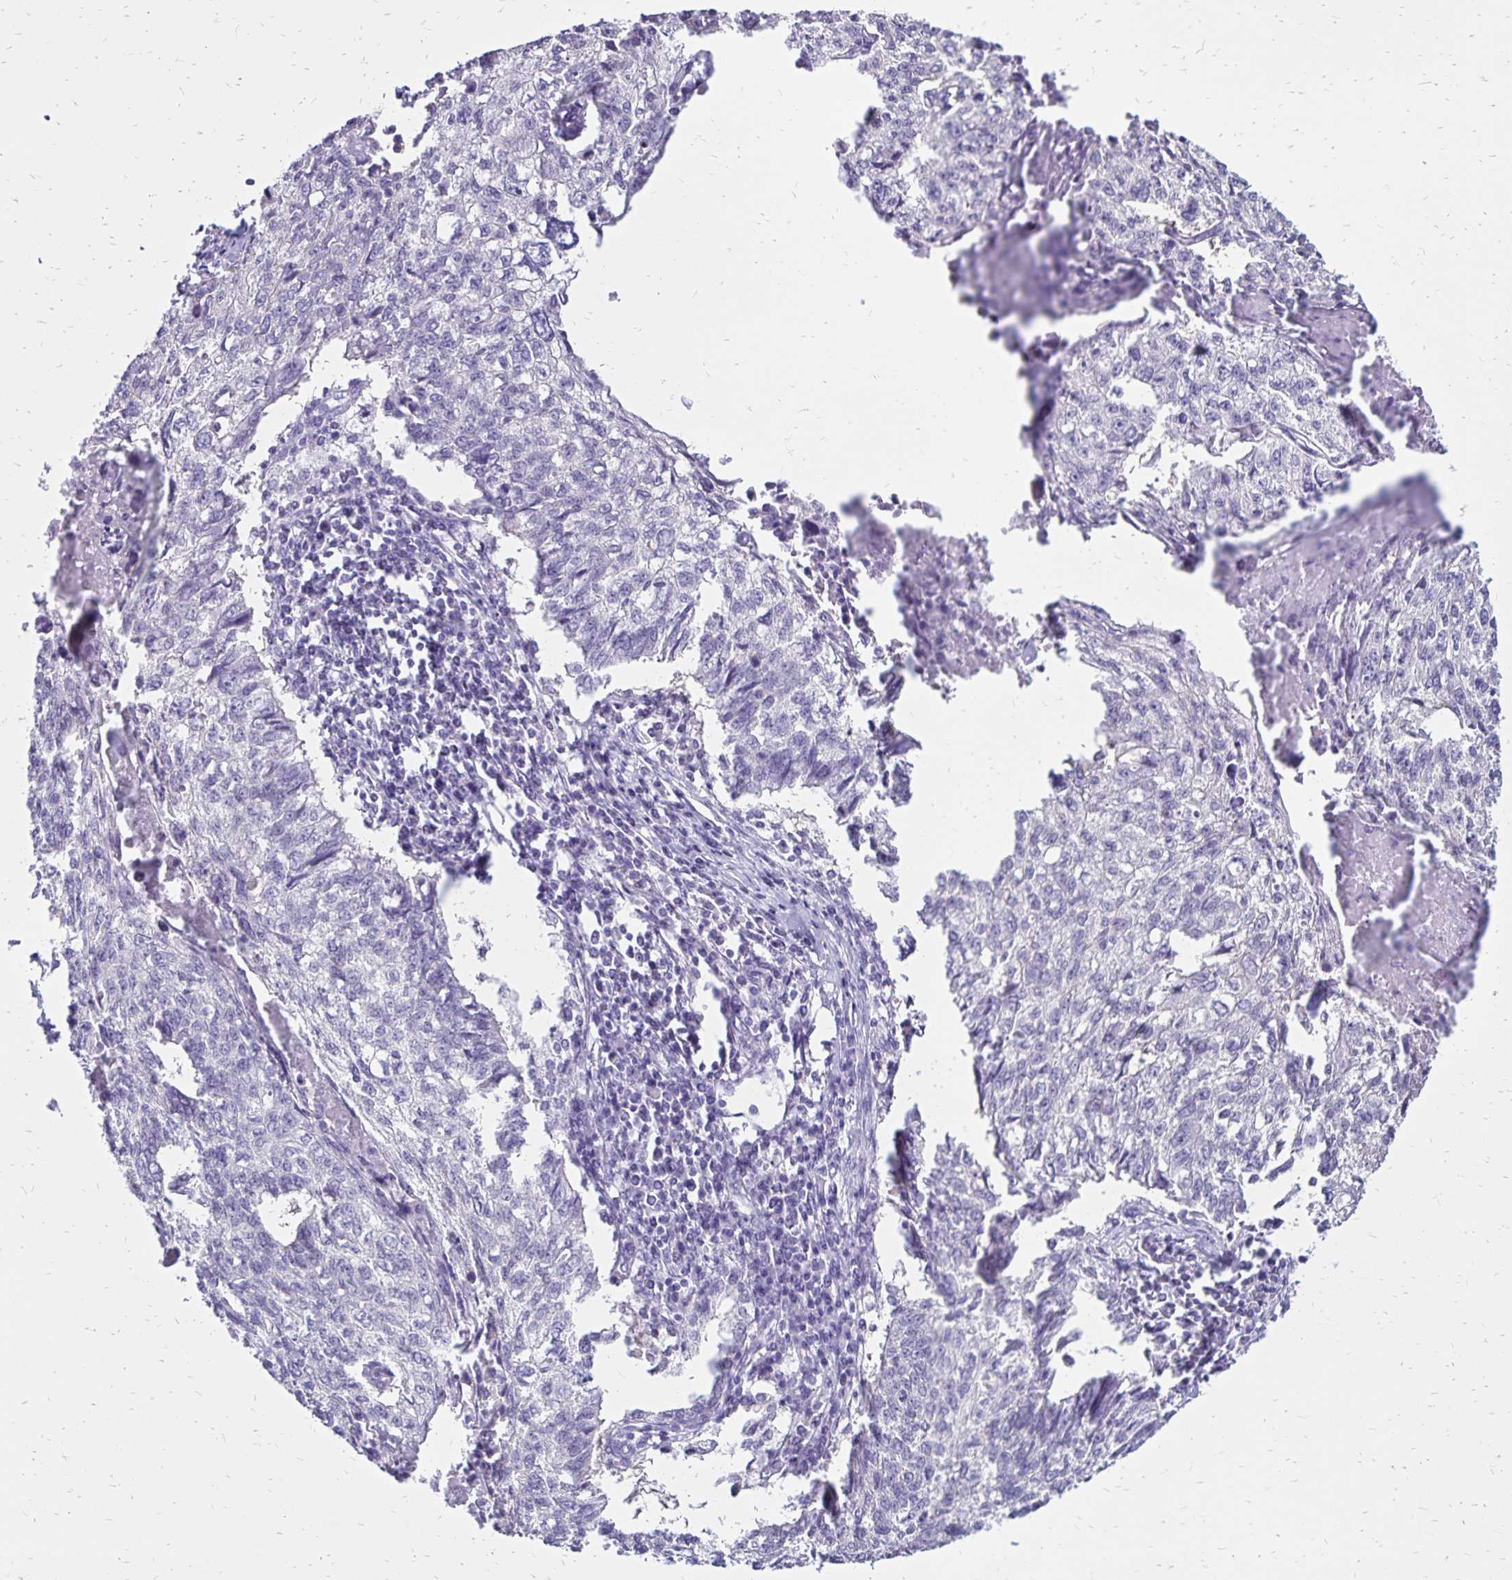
{"staining": {"intensity": "negative", "quantity": "none", "location": "none"}, "tissue": "lung cancer", "cell_type": "Tumor cells", "image_type": "cancer", "snomed": [{"axis": "morphology", "description": "Normal morphology"}, {"axis": "morphology", "description": "Aneuploidy"}, {"axis": "morphology", "description": "Squamous cell carcinoma, NOS"}, {"axis": "topography", "description": "Lymph node"}, {"axis": "topography", "description": "Lung"}], "caption": "Tumor cells are negative for protein expression in human lung cancer.", "gene": "SH3GL3", "patient": {"sex": "female", "age": 76}}